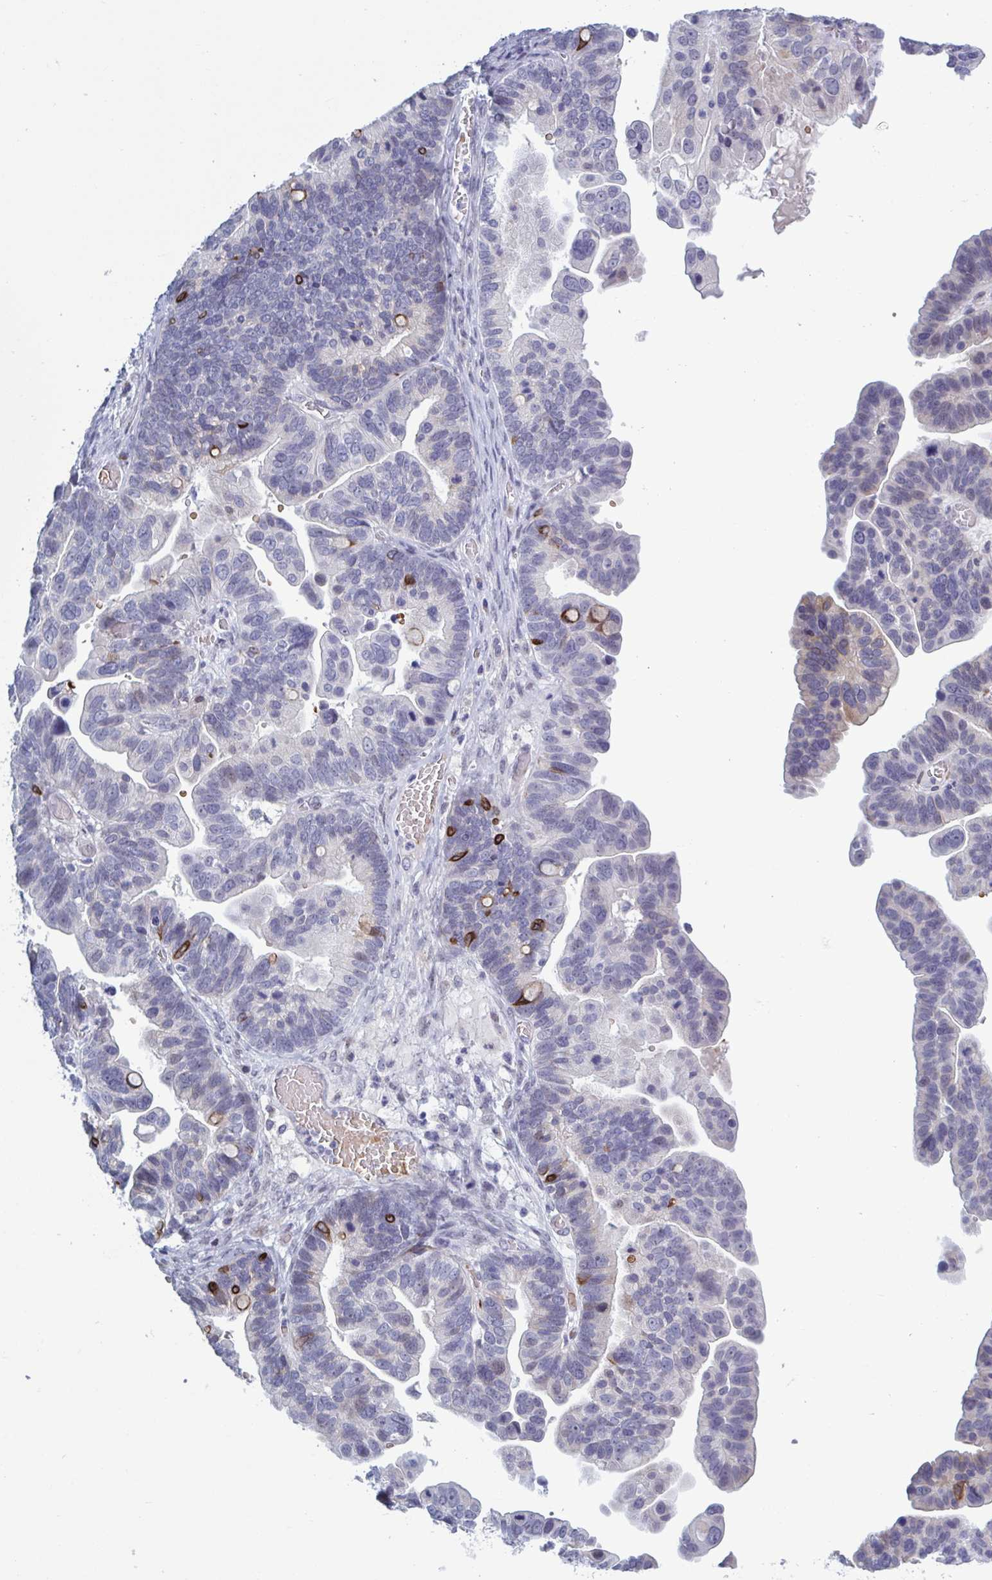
{"staining": {"intensity": "moderate", "quantity": "<25%", "location": "cytoplasmic/membranous"}, "tissue": "ovarian cancer", "cell_type": "Tumor cells", "image_type": "cancer", "snomed": [{"axis": "morphology", "description": "Cystadenocarcinoma, serous, NOS"}, {"axis": "topography", "description": "Ovary"}], "caption": "Immunohistochemical staining of ovarian cancer demonstrates low levels of moderate cytoplasmic/membranous expression in approximately <25% of tumor cells. The staining is performed using DAB brown chromogen to label protein expression. The nuclei are counter-stained blue using hematoxylin.", "gene": "HSD11B2", "patient": {"sex": "female", "age": 56}}